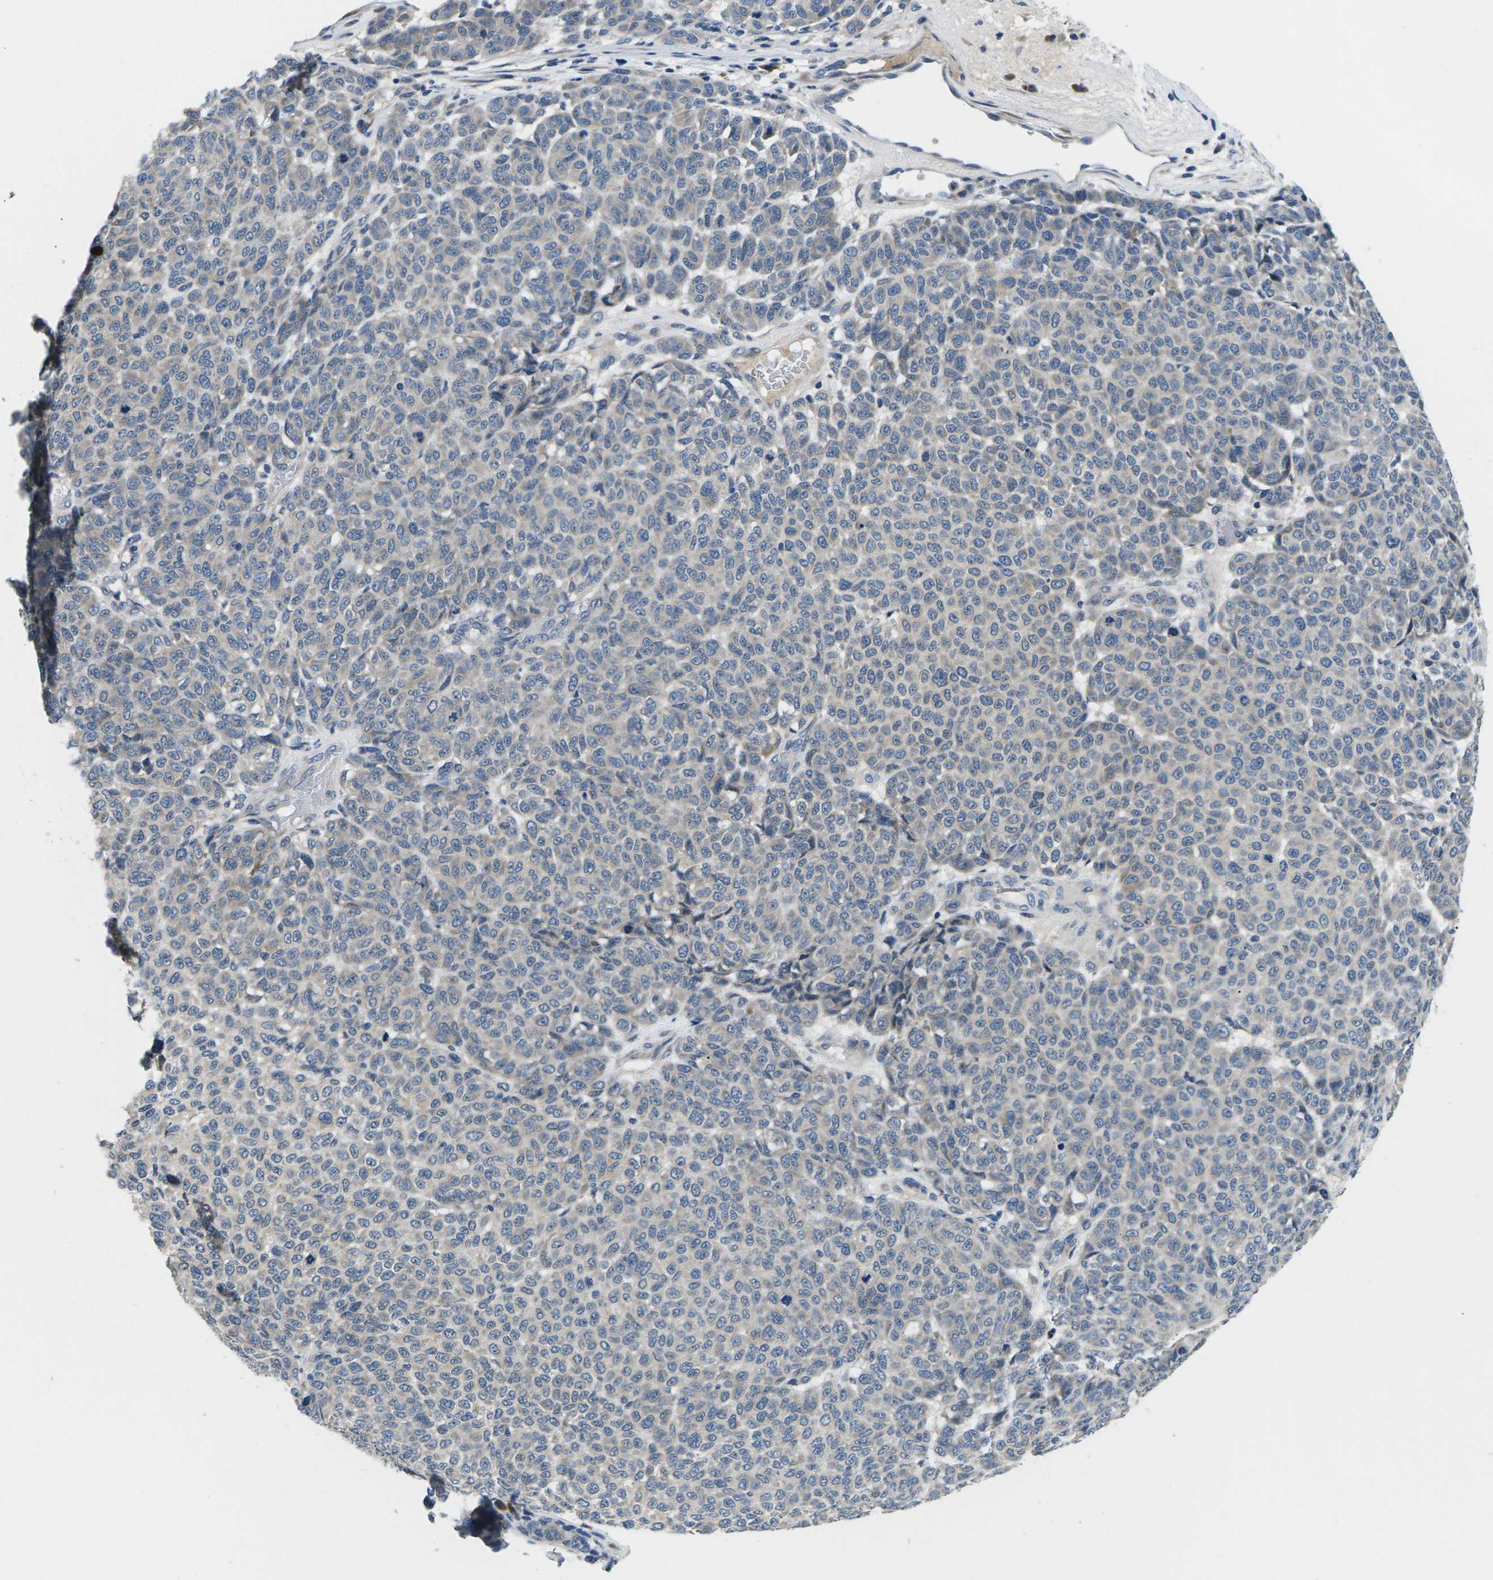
{"staining": {"intensity": "negative", "quantity": "none", "location": "none"}, "tissue": "melanoma", "cell_type": "Tumor cells", "image_type": "cancer", "snomed": [{"axis": "morphology", "description": "Malignant melanoma, NOS"}, {"axis": "topography", "description": "Skin"}], "caption": "High power microscopy histopathology image of an immunohistochemistry (IHC) micrograph of melanoma, revealing no significant staining in tumor cells.", "gene": "ERGIC3", "patient": {"sex": "male", "age": 59}}